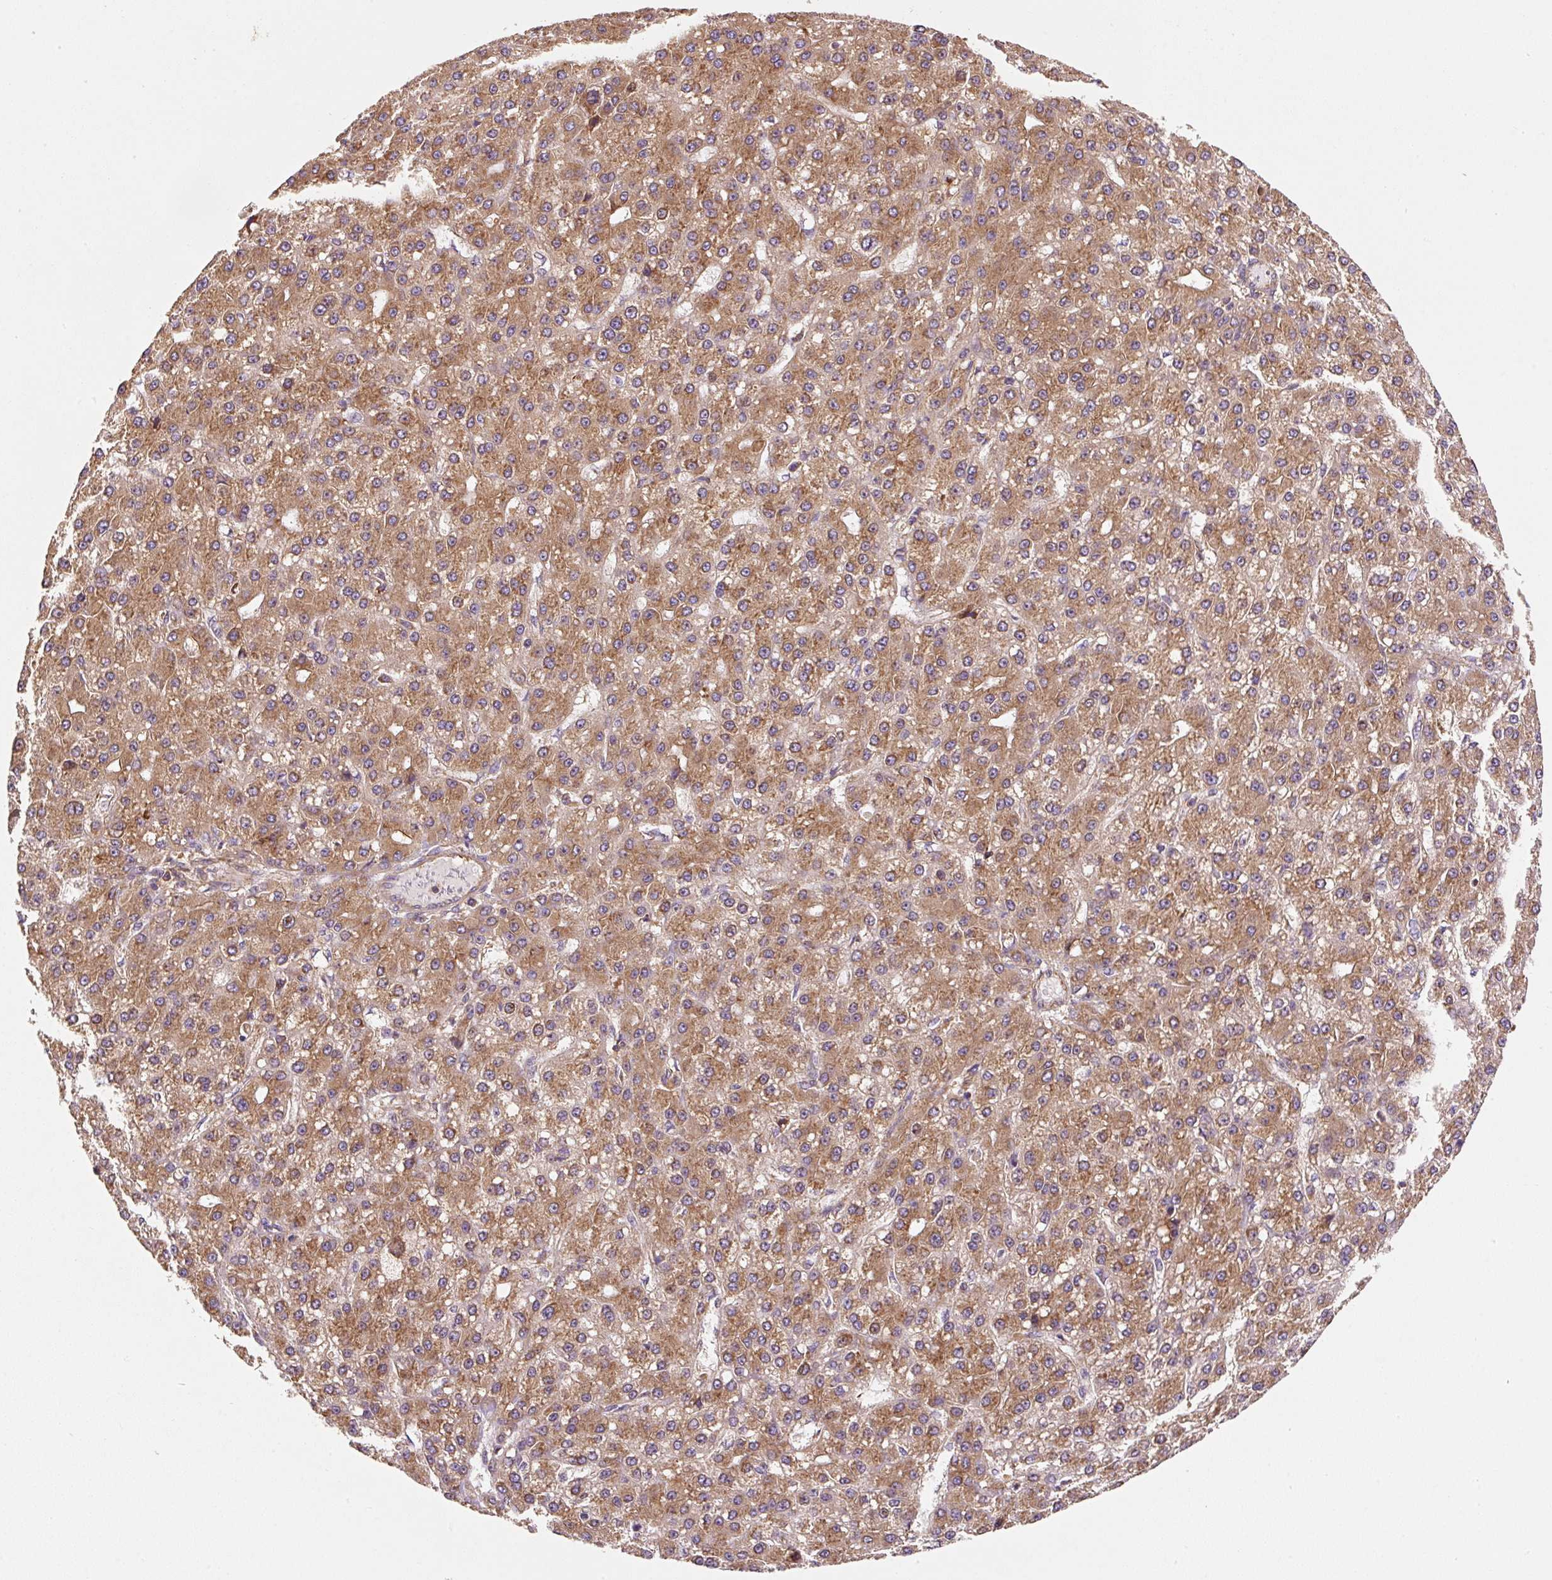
{"staining": {"intensity": "moderate", "quantity": ">75%", "location": "cytoplasmic/membranous"}, "tissue": "liver cancer", "cell_type": "Tumor cells", "image_type": "cancer", "snomed": [{"axis": "morphology", "description": "Carcinoma, Hepatocellular, NOS"}, {"axis": "topography", "description": "Liver"}], "caption": "Immunohistochemical staining of human liver hepatocellular carcinoma reveals medium levels of moderate cytoplasmic/membranous staining in approximately >75% of tumor cells.", "gene": "EIF2S2", "patient": {"sex": "male", "age": 67}}